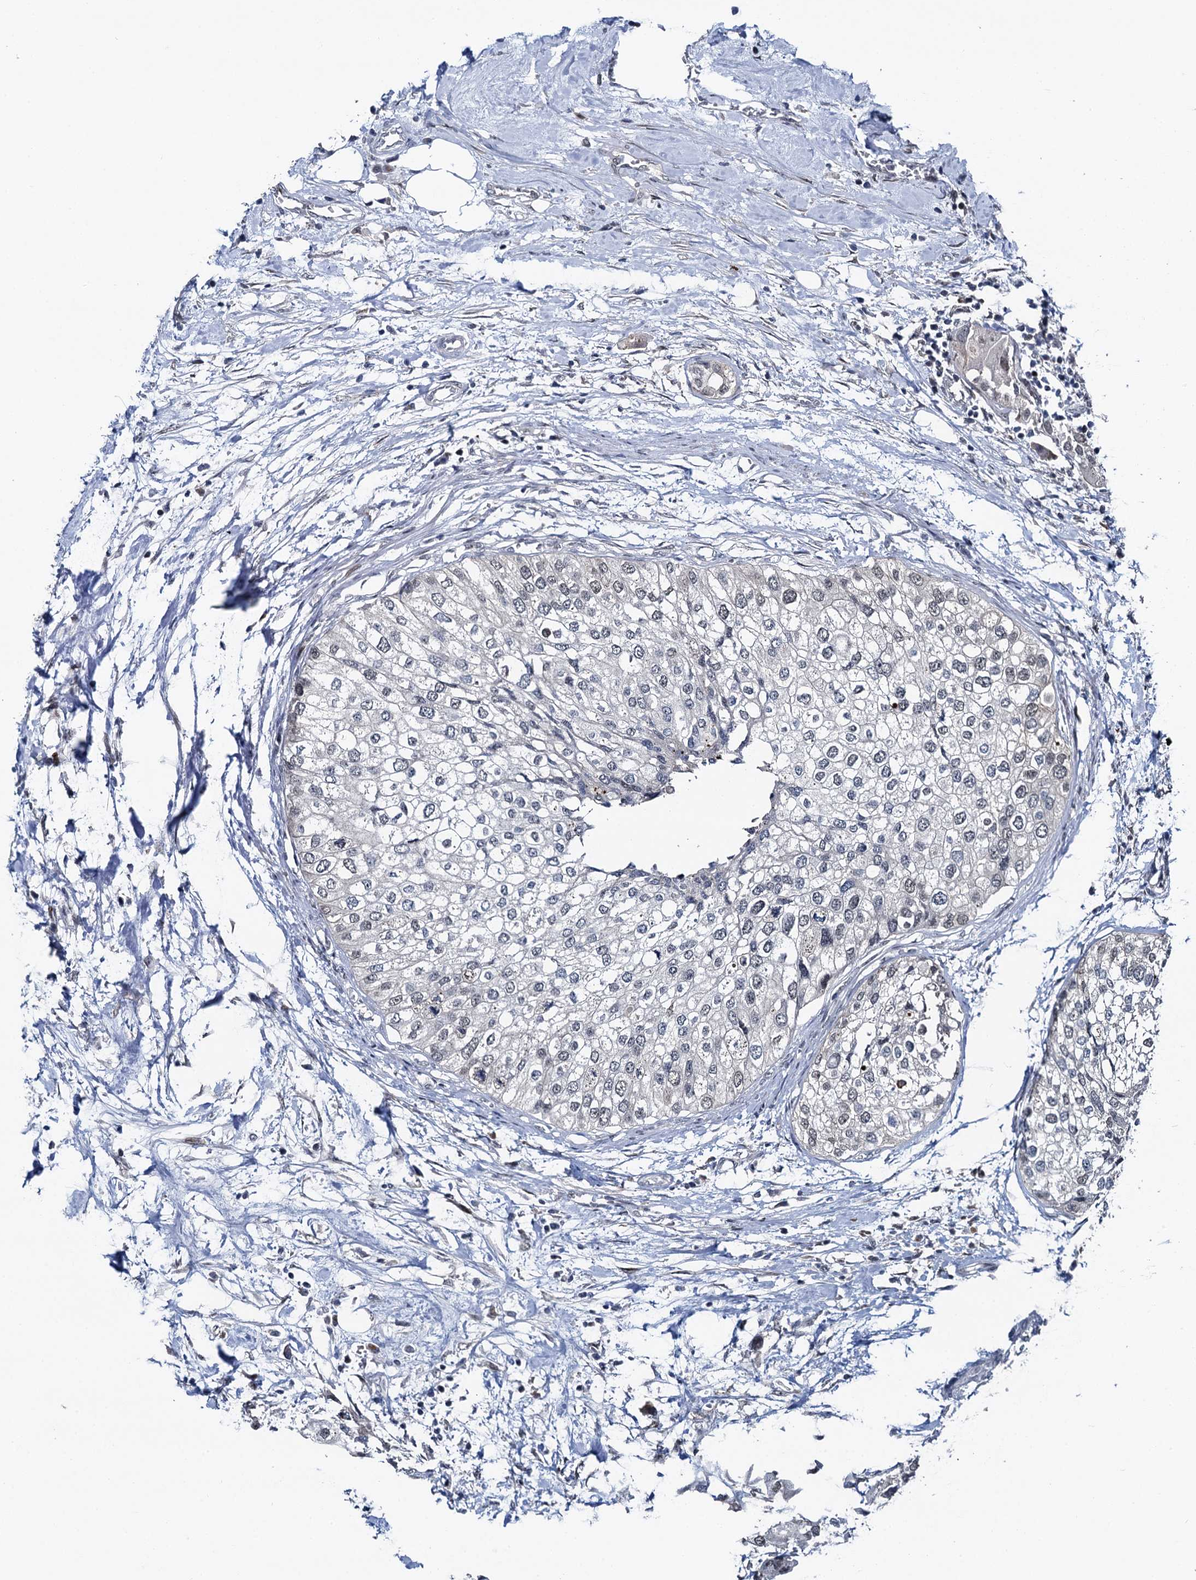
{"staining": {"intensity": "negative", "quantity": "none", "location": "none"}, "tissue": "urothelial cancer", "cell_type": "Tumor cells", "image_type": "cancer", "snomed": [{"axis": "morphology", "description": "Urothelial carcinoma, High grade"}, {"axis": "topography", "description": "Urinary bladder"}], "caption": "An IHC micrograph of urothelial carcinoma (high-grade) is shown. There is no staining in tumor cells of urothelial carcinoma (high-grade).", "gene": "RUFY2", "patient": {"sex": "male", "age": 64}}